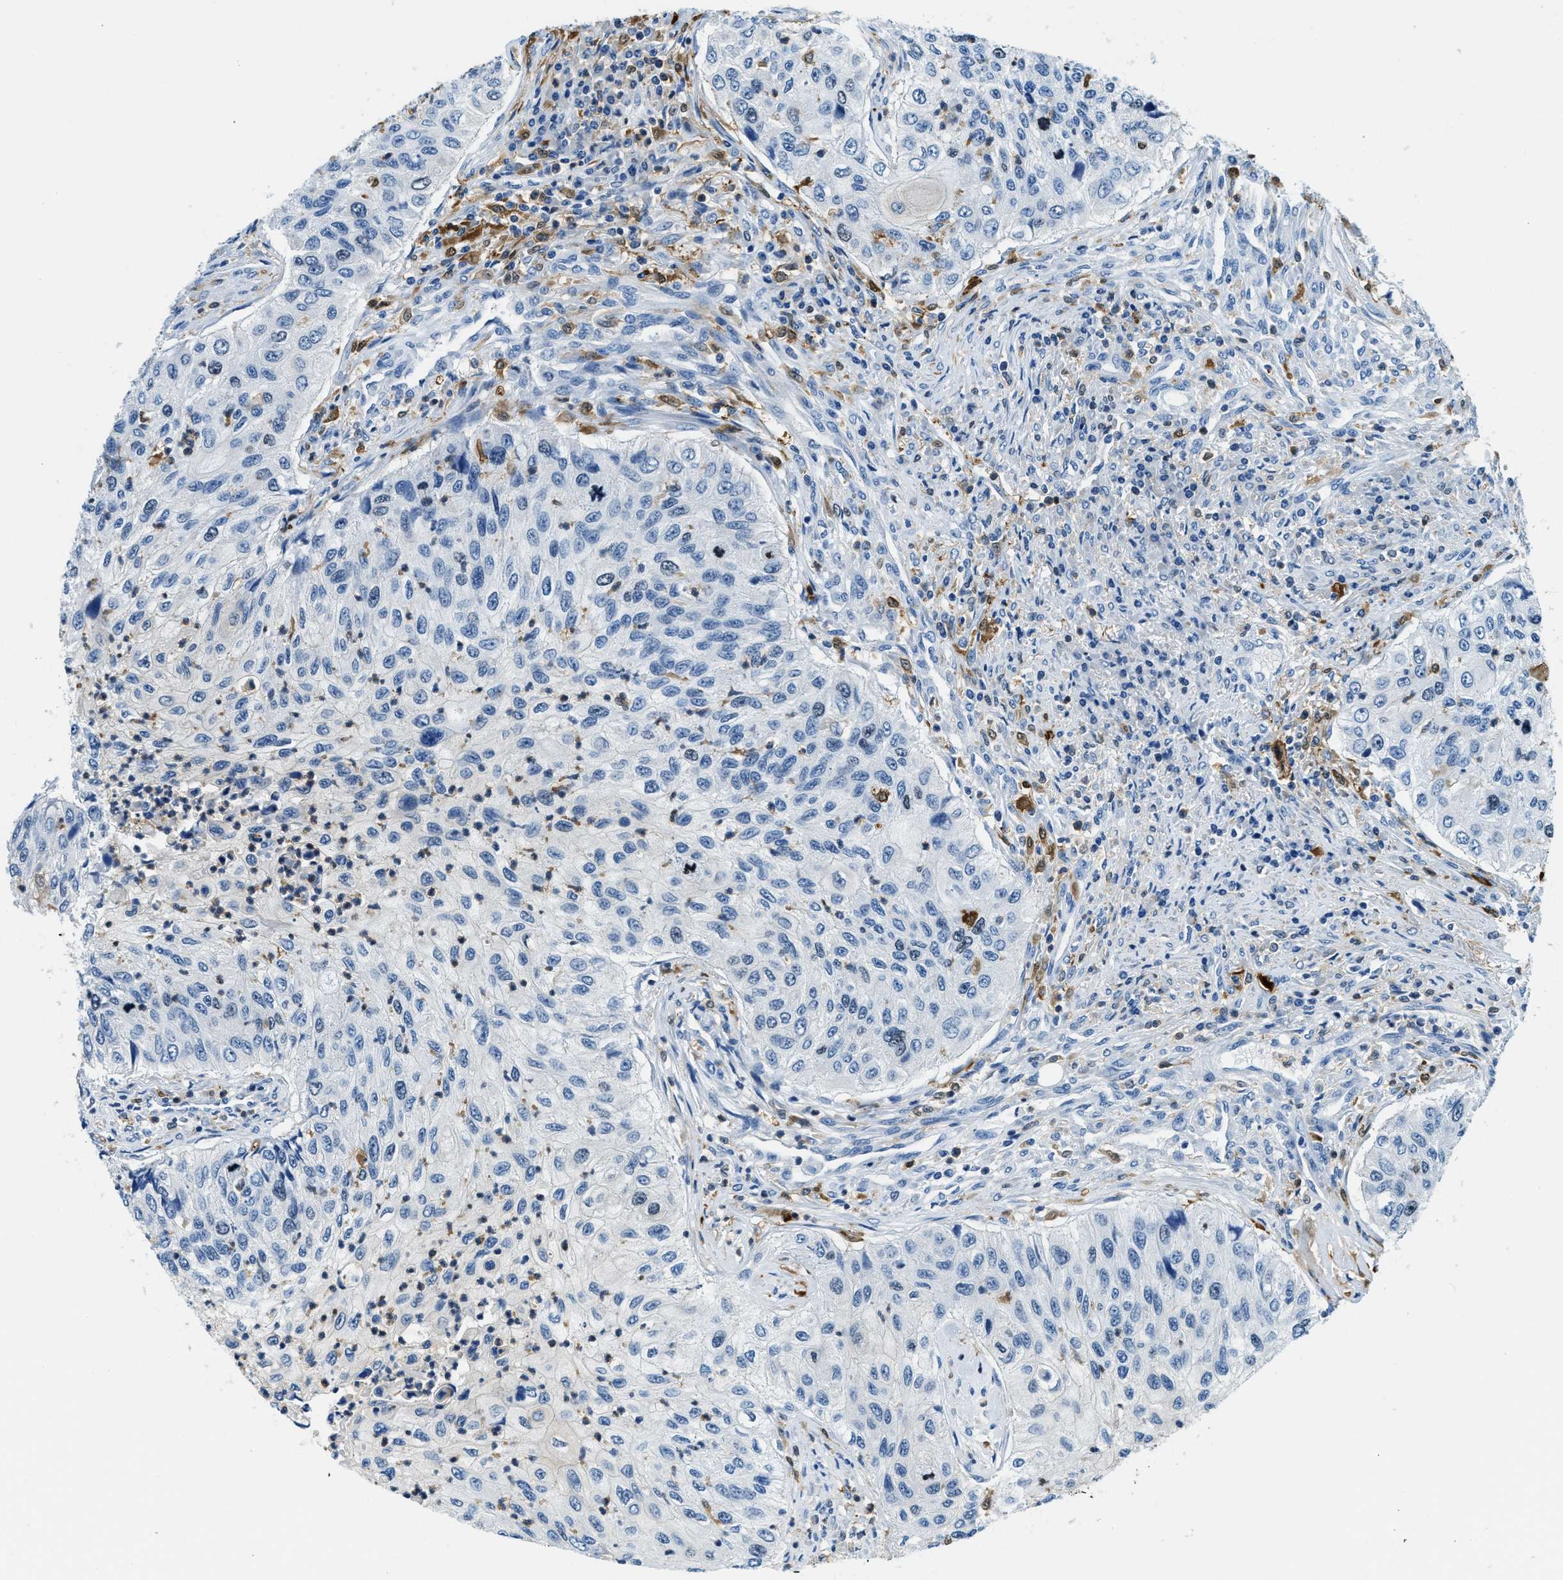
{"staining": {"intensity": "negative", "quantity": "none", "location": "none"}, "tissue": "urothelial cancer", "cell_type": "Tumor cells", "image_type": "cancer", "snomed": [{"axis": "morphology", "description": "Urothelial carcinoma, High grade"}, {"axis": "topography", "description": "Urinary bladder"}], "caption": "A high-resolution histopathology image shows immunohistochemistry (IHC) staining of urothelial cancer, which shows no significant staining in tumor cells.", "gene": "CAPG", "patient": {"sex": "female", "age": 60}}